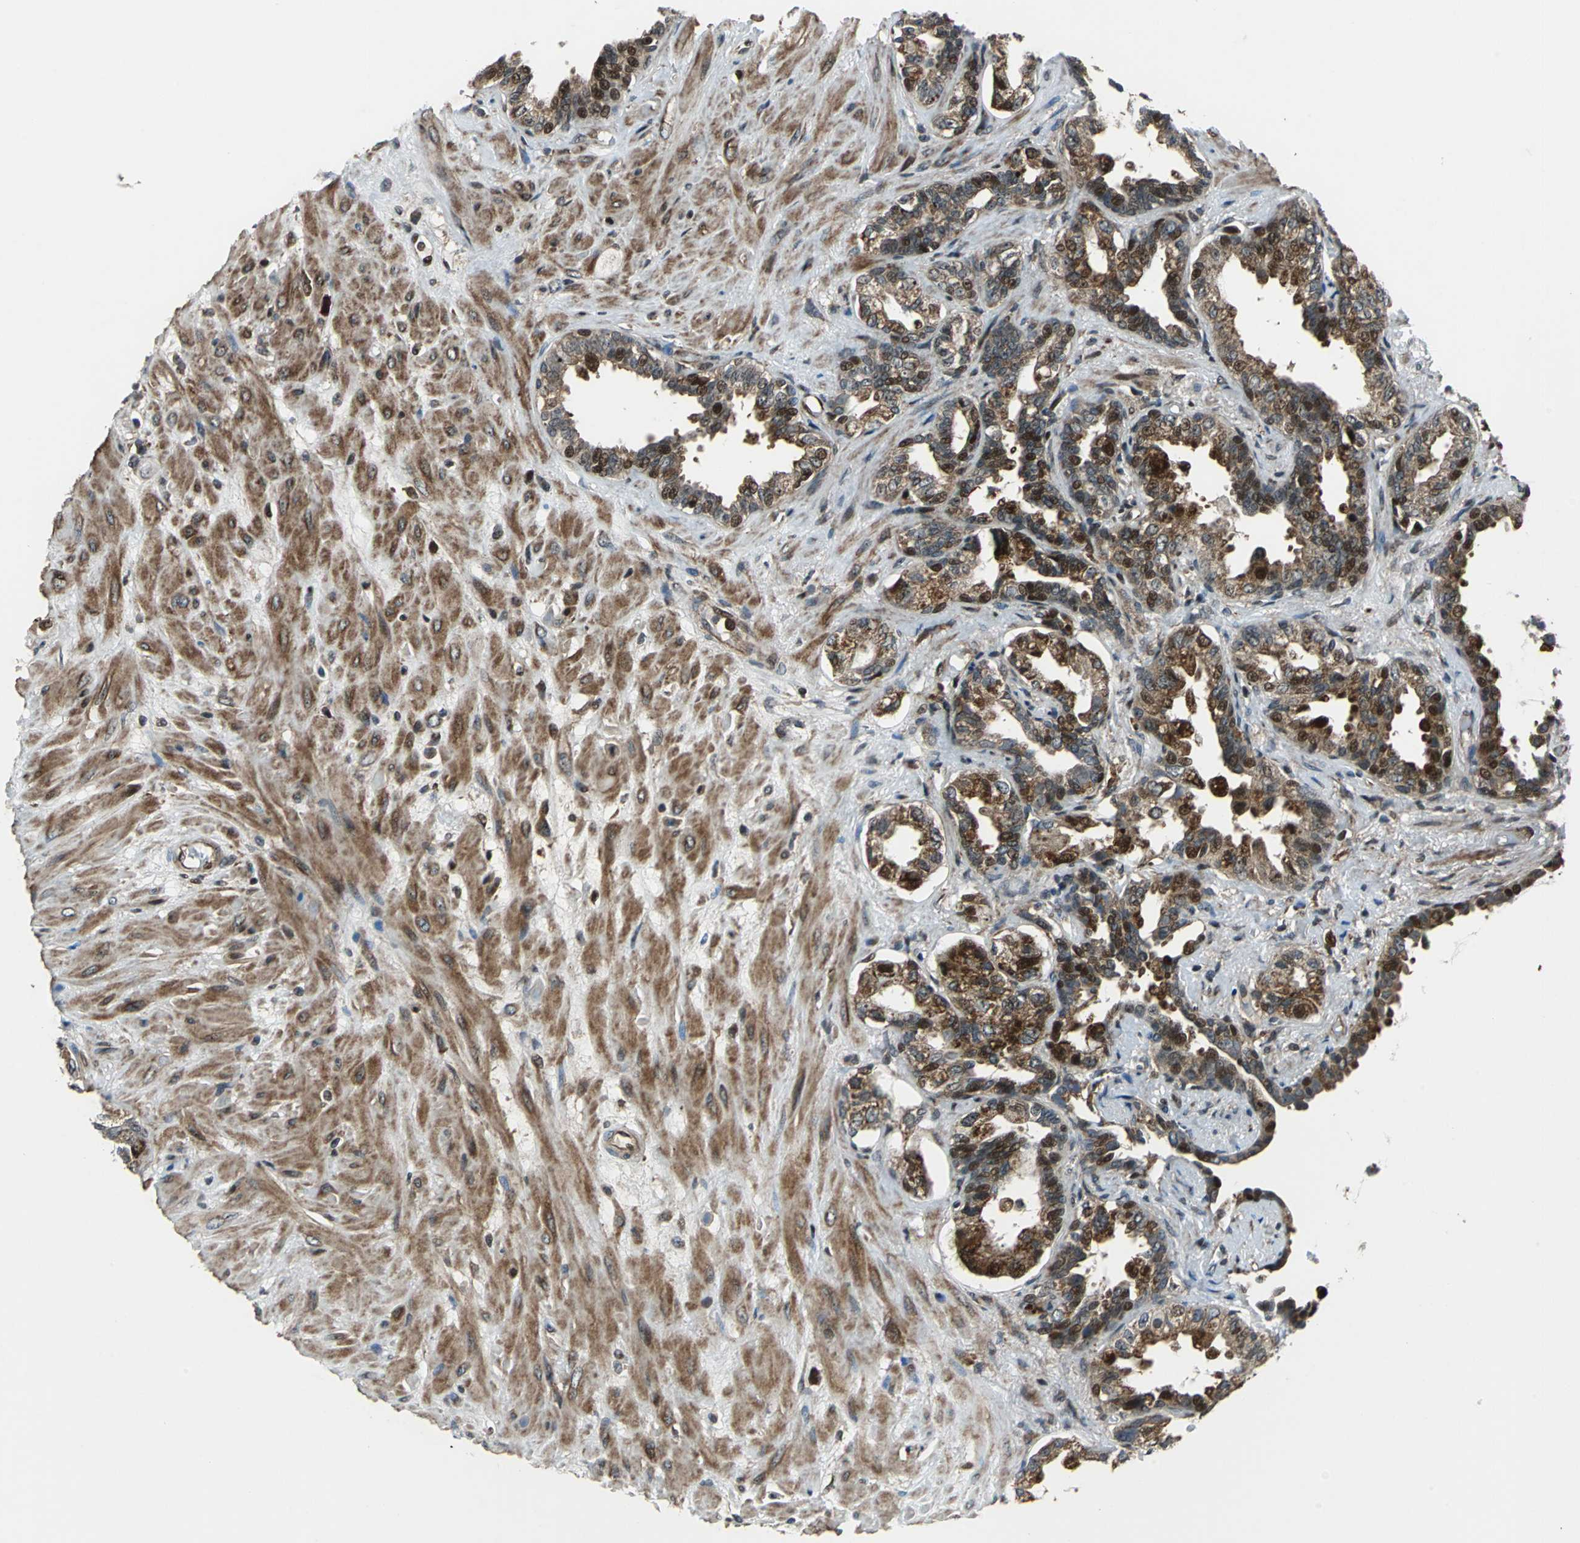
{"staining": {"intensity": "strong", "quantity": ">75%", "location": "cytoplasmic/membranous,nuclear"}, "tissue": "seminal vesicle", "cell_type": "Glandular cells", "image_type": "normal", "snomed": [{"axis": "morphology", "description": "Normal tissue, NOS"}, {"axis": "topography", "description": "Seminal veicle"}], "caption": "High-magnification brightfield microscopy of benign seminal vesicle stained with DAB (brown) and counterstained with hematoxylin (blue). glandular cells exhibit strong cytoplasmic/membranous,nuclear staining is identified in approximately>75% of cells.", "gene": "AATF", "patient": {"sex": "male", "age": 61}}